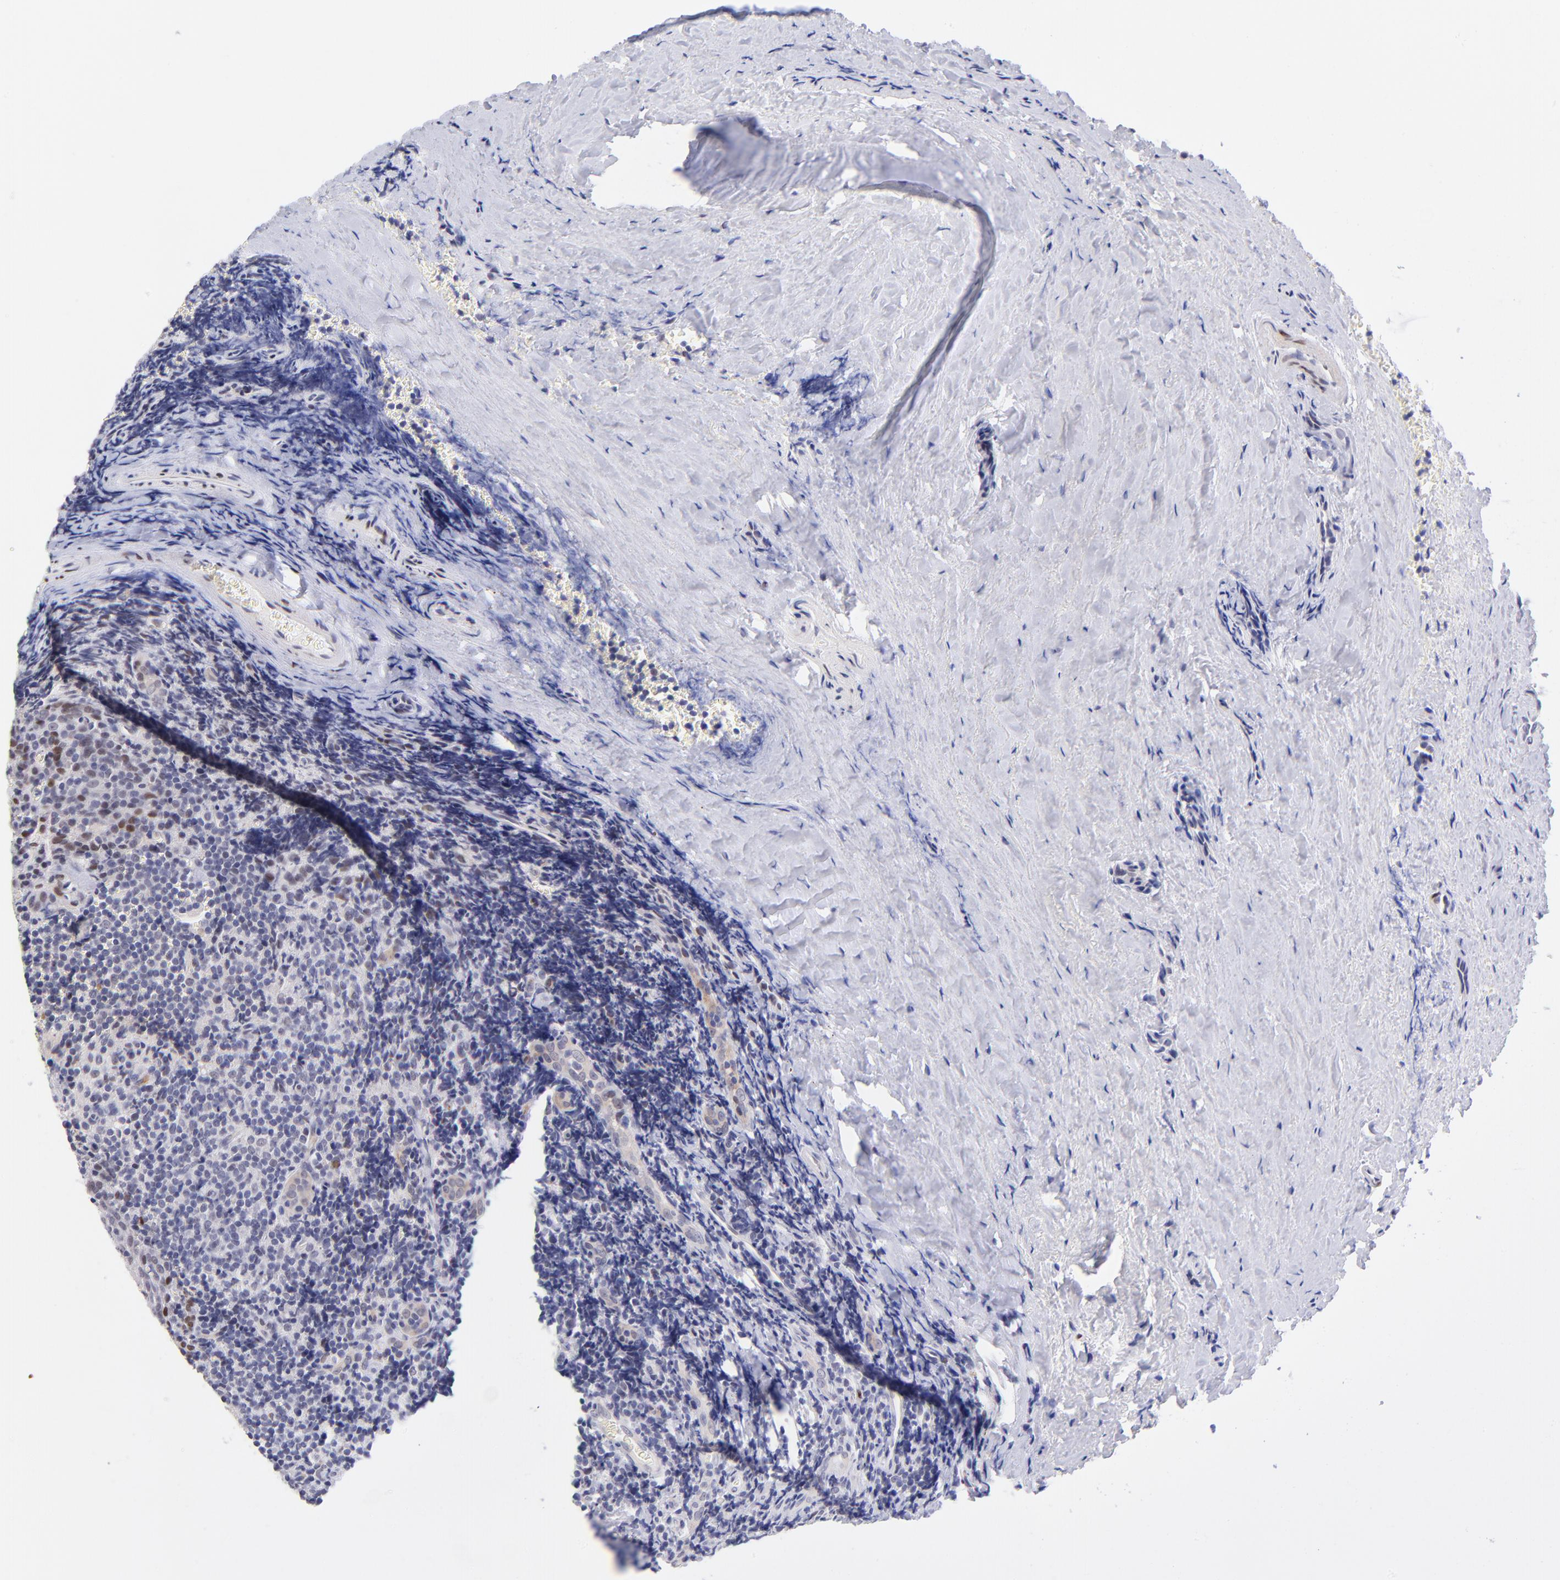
{"staining": {"intensity": "moderate", "quantity": "<25%", "location": "nuclear"}, "tissue": "tonsil", "cell_type": "Germinal center cells", "image_type": "normal", "snomed": [{"axis": "morphology", "description": "Normal tissue, NOS"}, {"axis": "topography", "description": "Tonsil"}], "caption": "Moderate nuclear protein staining is present in approximately <25% of germinal center cells in tonsil. (IHC, brightfield microscopy, high magnification).", "gene": "SOX6", "patient": {"sex": "male", "age": 20}}